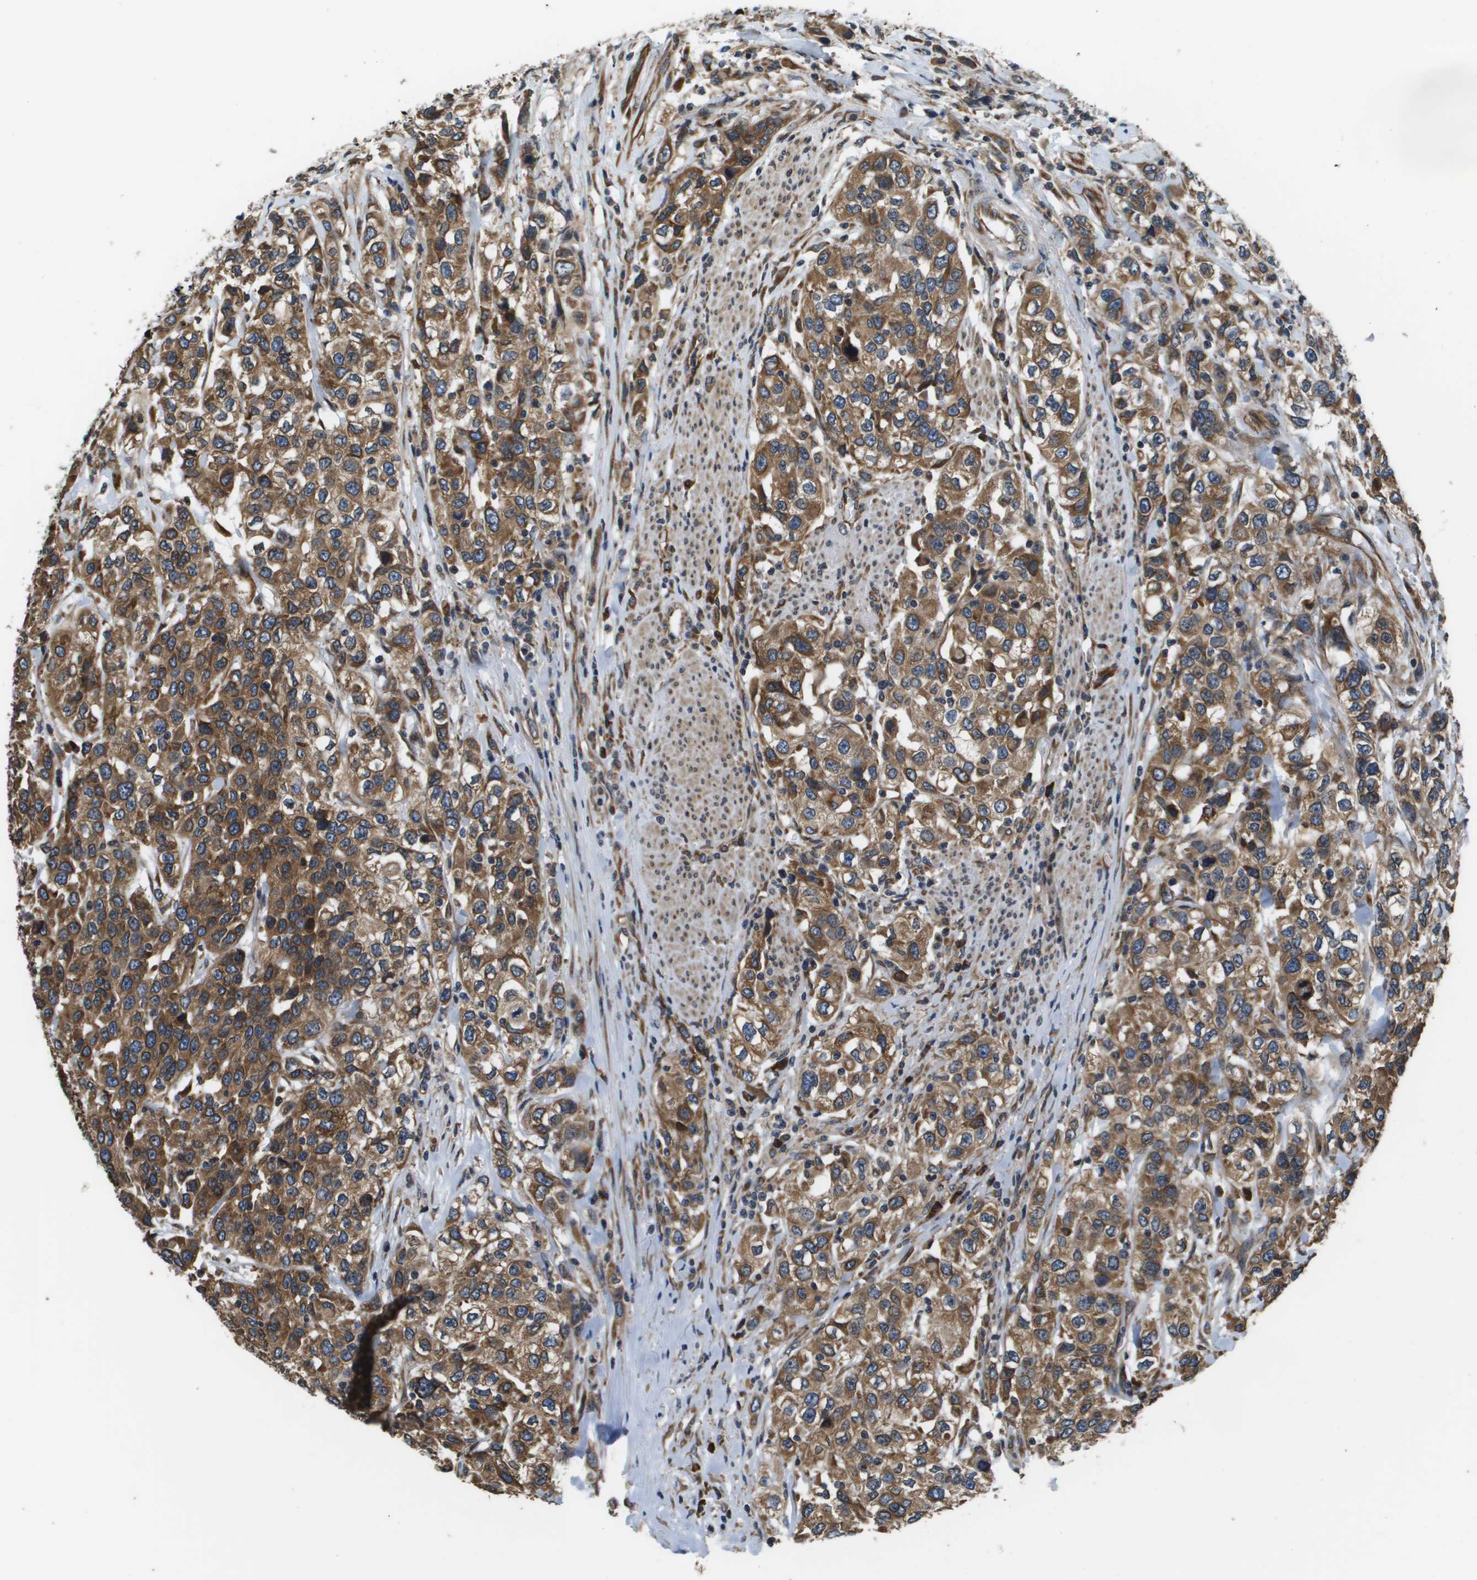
{"staining": {"intensity": "strong", "quantity": ">75%", "location": "cytoplasmic/membranous"}, "tissue": "urothelial cancer", "cell_type": "Tumor cells", "image_type": "cancer", "snomed": [{"axis": "morphology", "description": "Urothelial carcinoma, High grade"}, {"axis": "topography", "description": "Urinary bladder"}], "caption": "The histopathology image shows immunohistochemical staining of urothelial cancer. There is strong cytoplasmic/membranous expression is appreciated in about >75% of tumor cells. Using DAB (brown) and hematoxylin (blue) stains, captured at high magnification using brightfield microscopy.", "gene": "SEC62", "patient": {"sex": "female", "age": 80}}